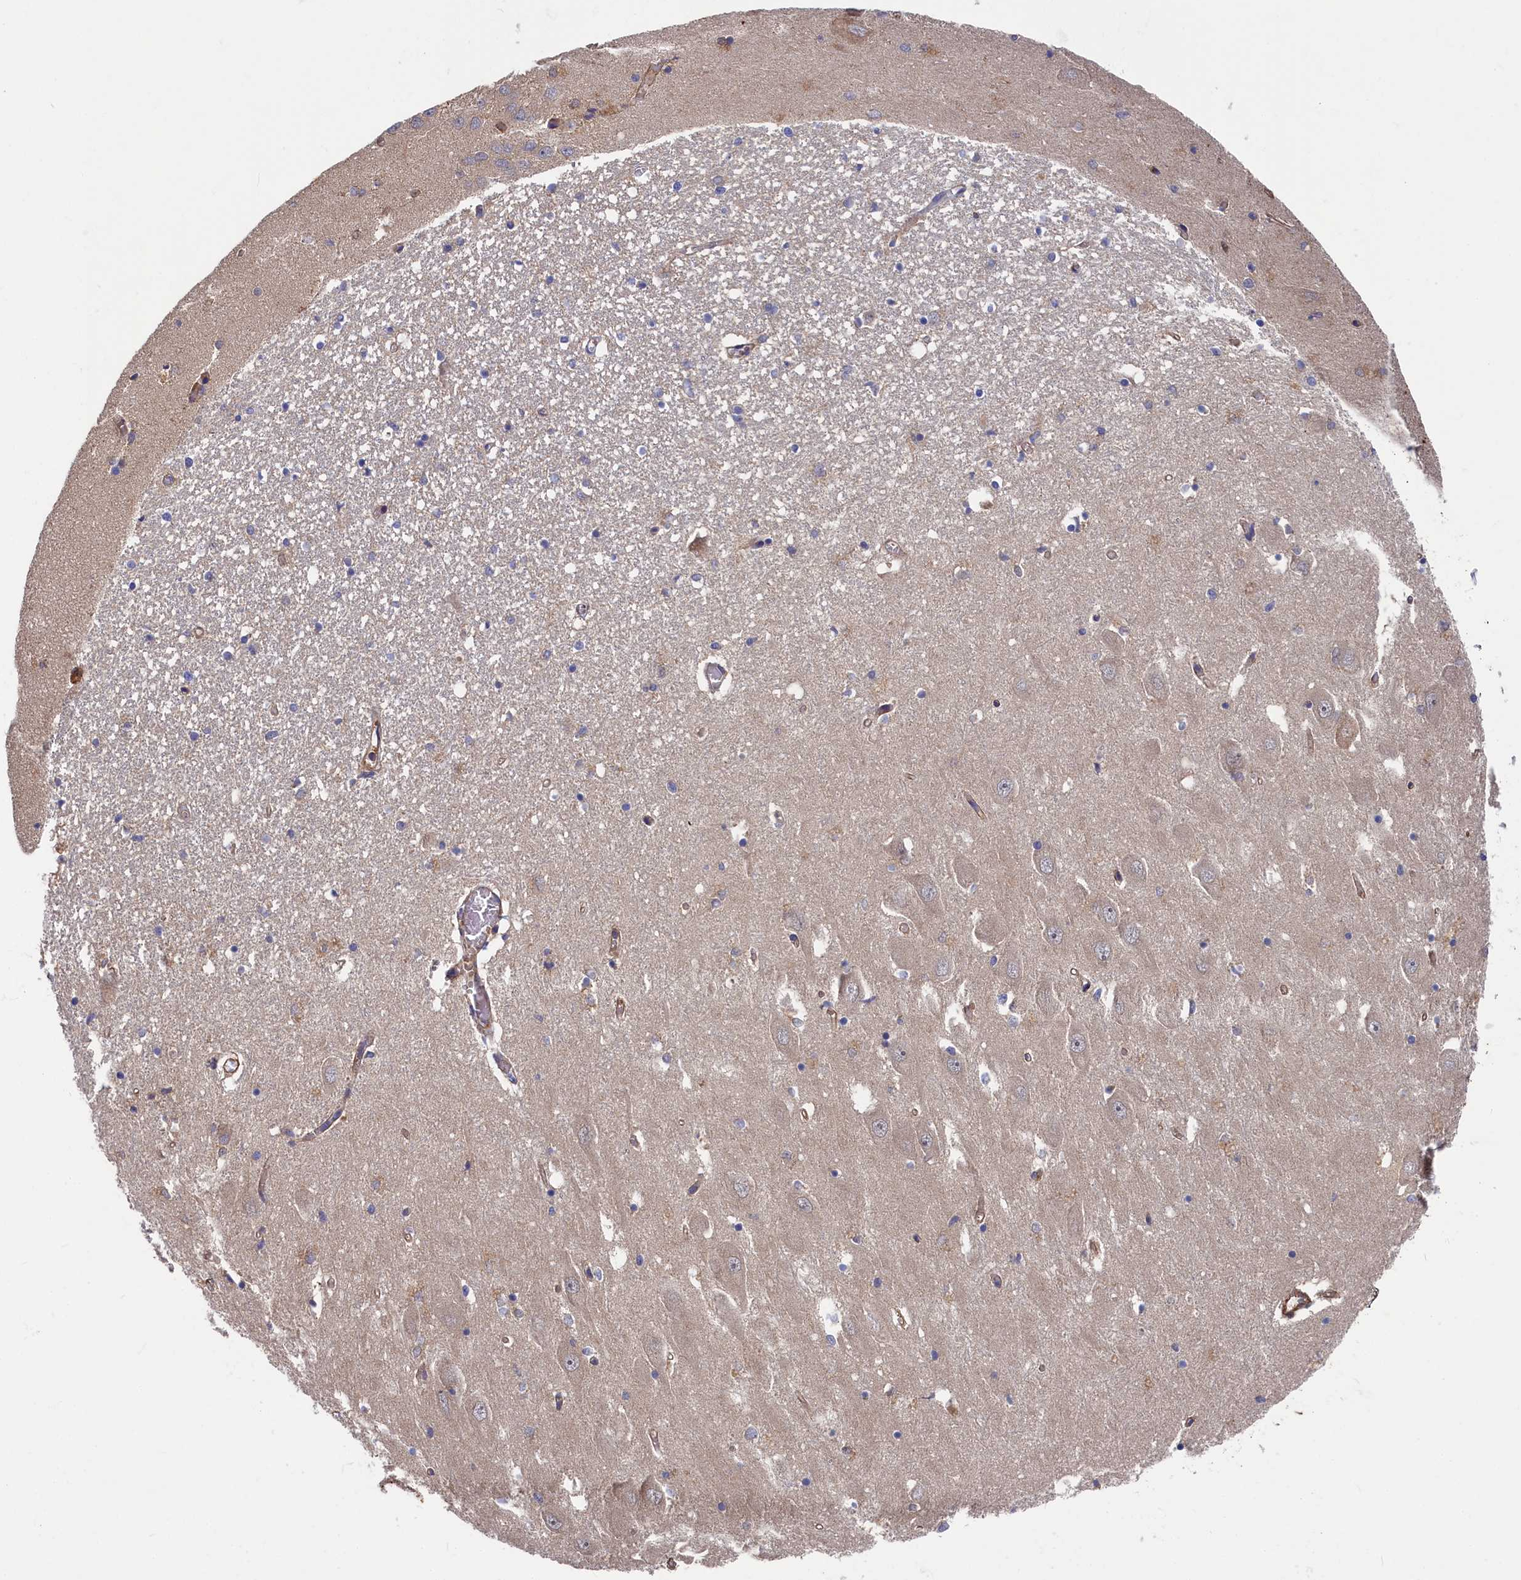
{"staining": {"intensity": "weak", "quantity": "<25%", "location": "cytoplasmic/membranous"}, "tissue": "hippocampus", "cell_type": "Glial cells", "image_type": "normal", "snomed": [{"axis": "morphology", "description": "Normal tissue, NOS"}, {"axis": "topography", "description": "Hippocampus"}], "caption": "Immunohistochemistry (IHC) image of unremarkable hippocampus: hippocampus stained with DAB (3,3'-diaminobenzidine) exhibits no significant protein staining in glial cells.", "gene": "LDHD", "patient": {"sex": "female", "age": 64}}